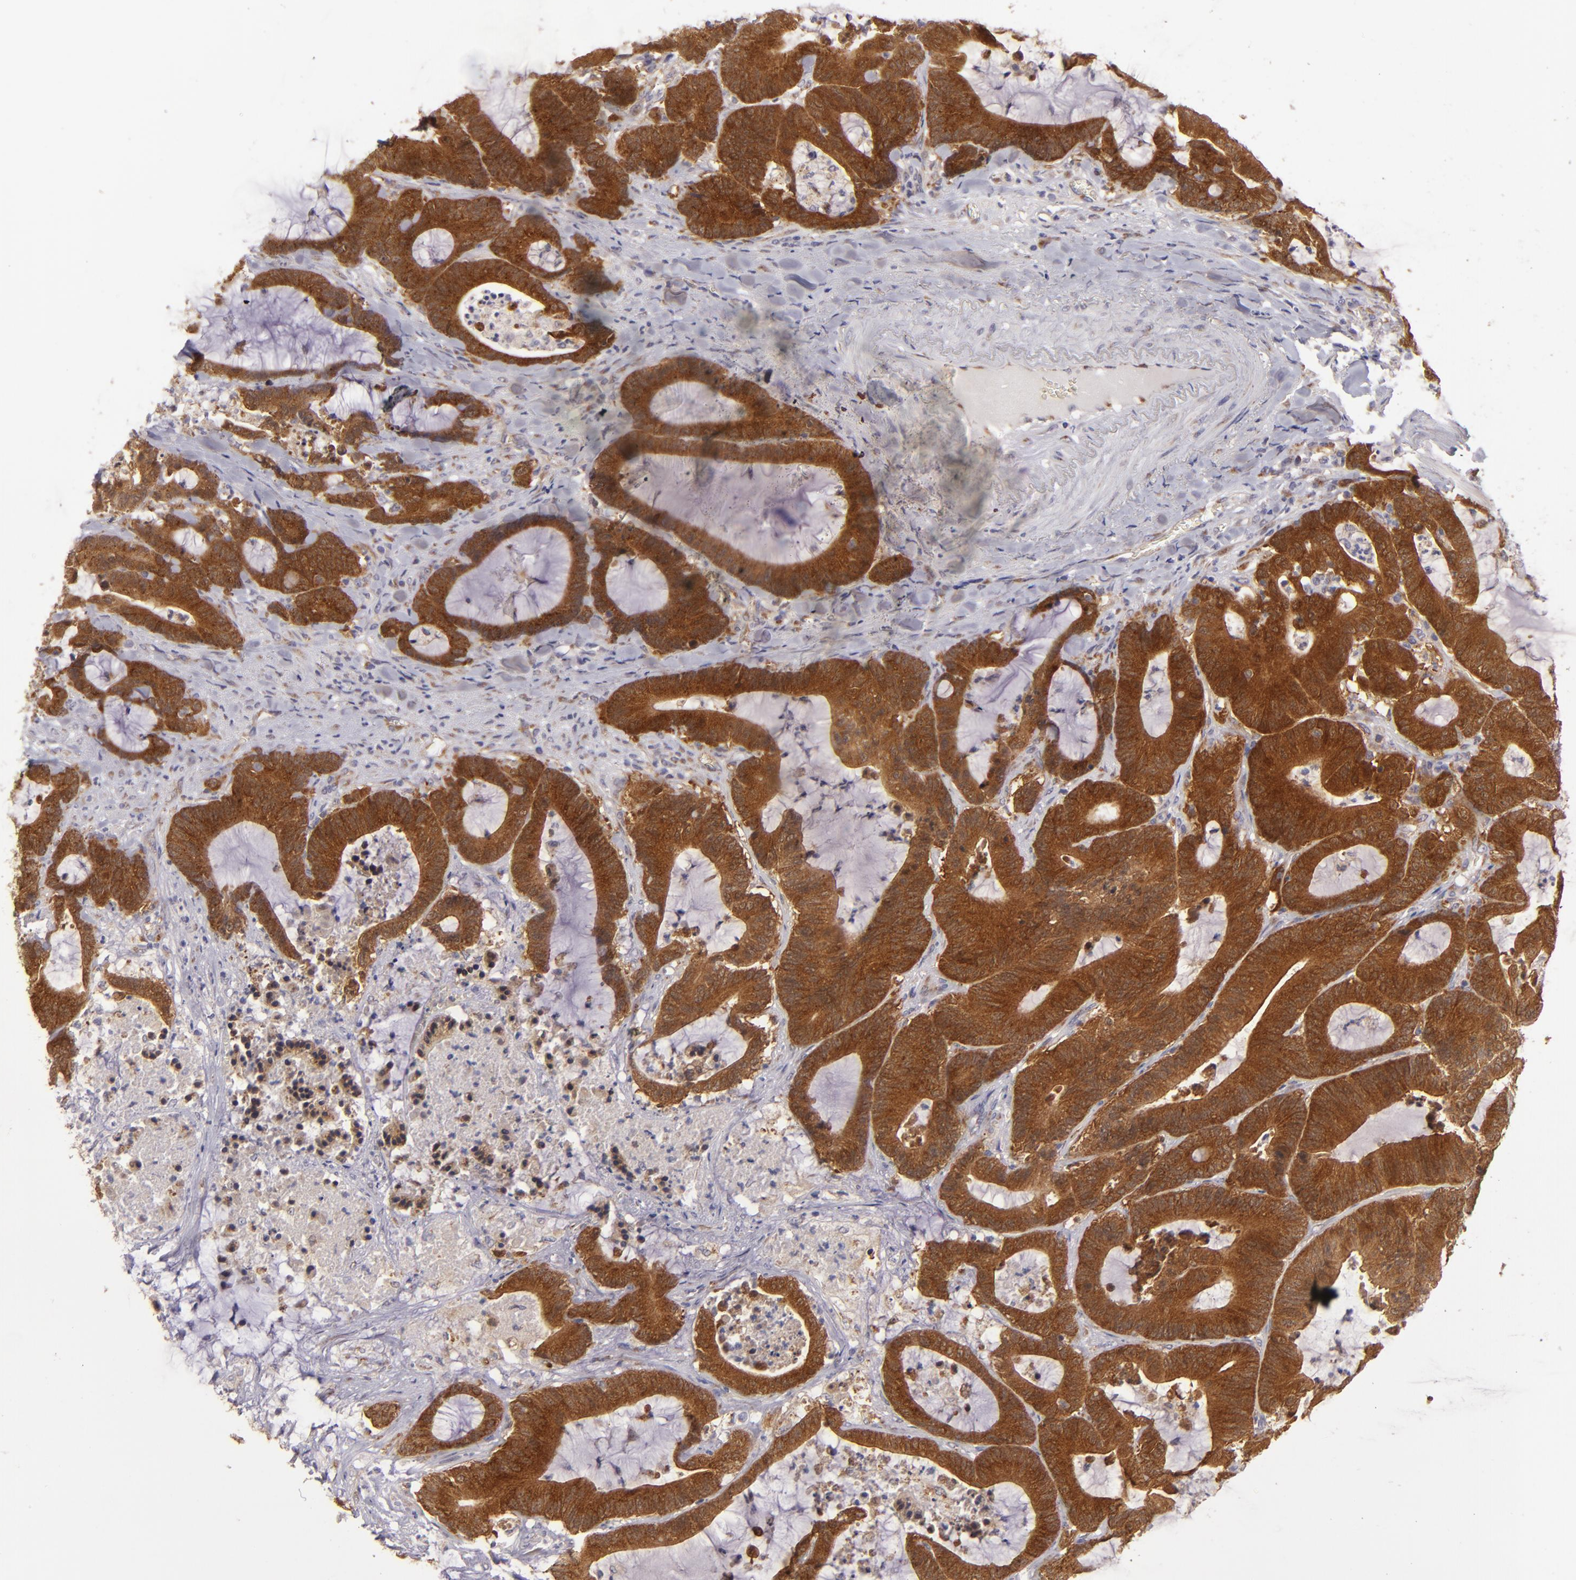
{"staining": {"intensity": "strong", "quantity": ">75%", "location": "cytoplasmic/membranous"}, "tissue": "colorectal cancer", "cell_type": "Tumor cells", "image_type": "cancer", "snomed": [{"axis": "morphology", "description": "Adenocarcinoma, NOS"}, {"axis": "topography", "description": "Colon"}], "caption": "Colorectal cancer stained with IHC demonstrates strong cytoplasmic/membranous staining in about >75% of tumor cells.", "gene": "SH2D4A", "patient": {"sex": "female", "age": 84}}